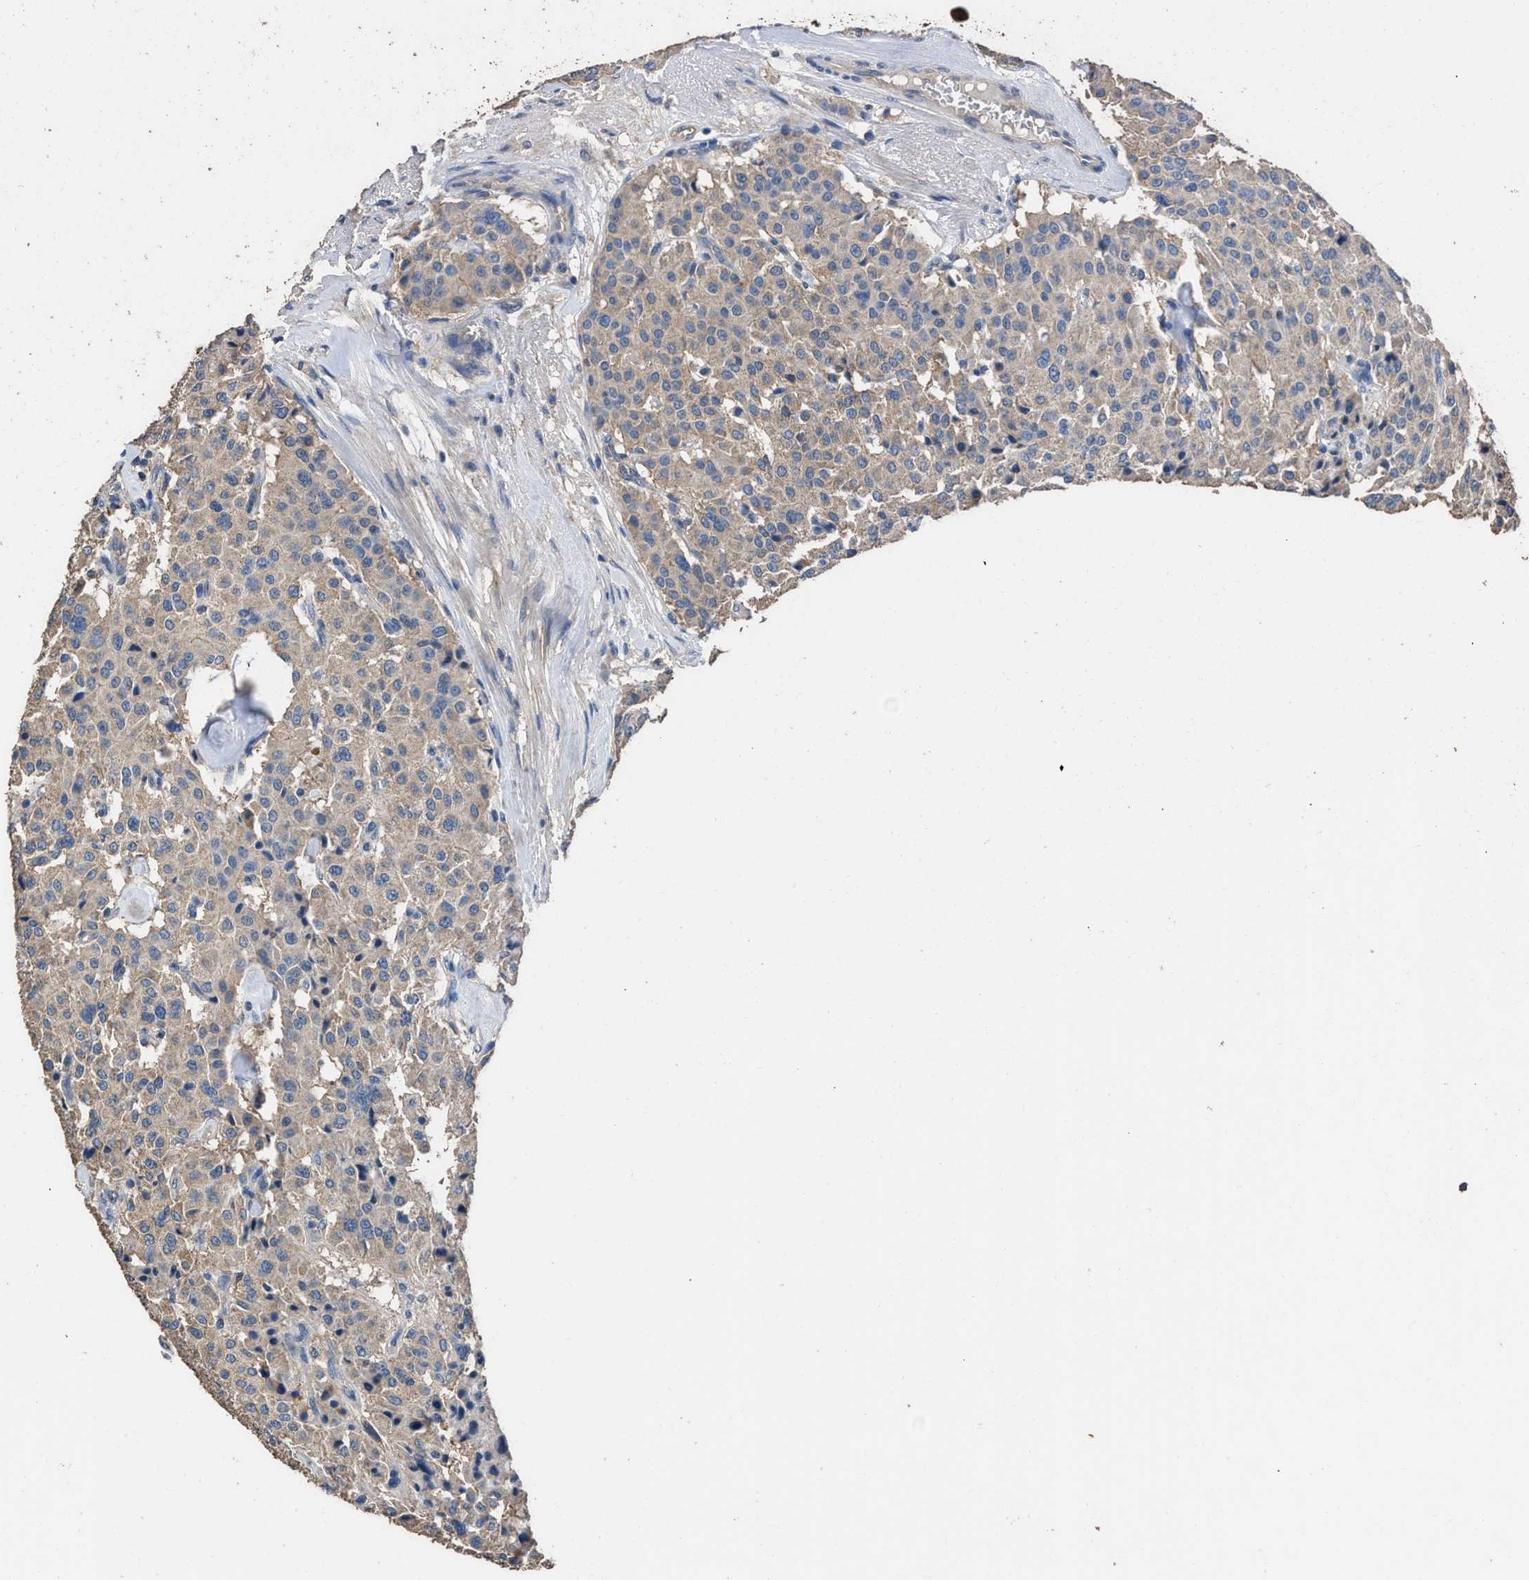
{"staining": {"intensity": "weak", "quantity": ">75%", "location": "cytoplasmic/membranous"}, "tissue": "carcinoid", "cell_type": "Tumor cells", "image_type": "cancer", "snomed": [{"axis": "morphology", "description": "Carcinoid, malignant, NOS"}, {"axis": "topography", "description": "Lung"}], "caption": "Carcinoid stained with a protein marker demonstrates weak staining in tumor cells.", "gene": "ITSN1", "patient": {"sex": "male", "age": 30}}